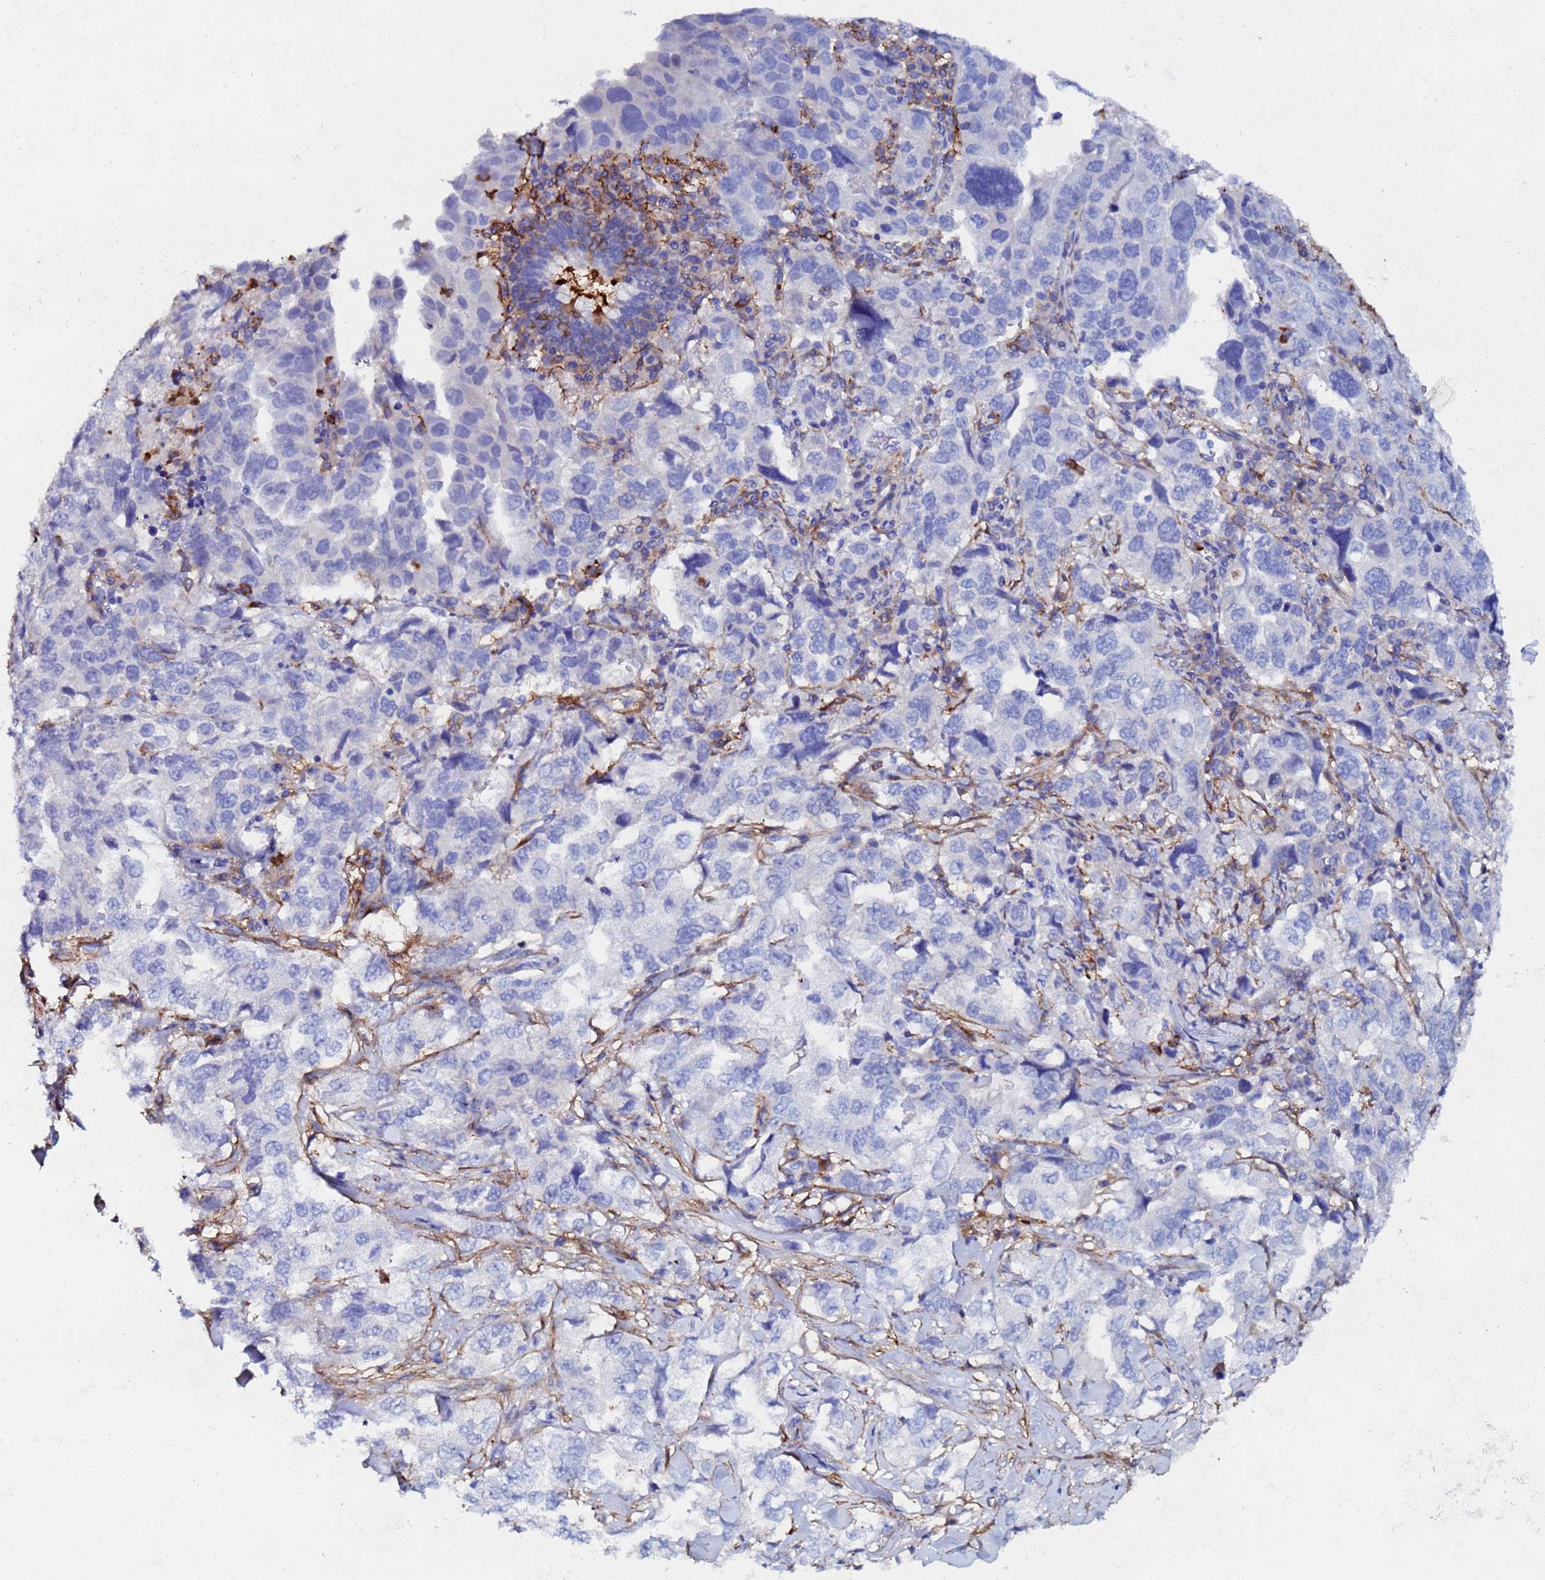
{"staining": {"intensity": "negative", "quantity": "none", "location": "none"}, "tissue": "lung cancer", "cell_type": "Tumor cells", "image_type": "cancer", "snomed": [{"axis": "morphology", "description": "Adenocarcinoma, NOS"}, {"axis": "topography", "description": "Lung"}], "caption": "Micrograph shows no significant protein positivity in tumor cells of lung cancer. (Immunohistochemistry, brightfield microscopy, high magnification).", "gene": "BASP1", "patient": {"sex": "female", "age": 51}}